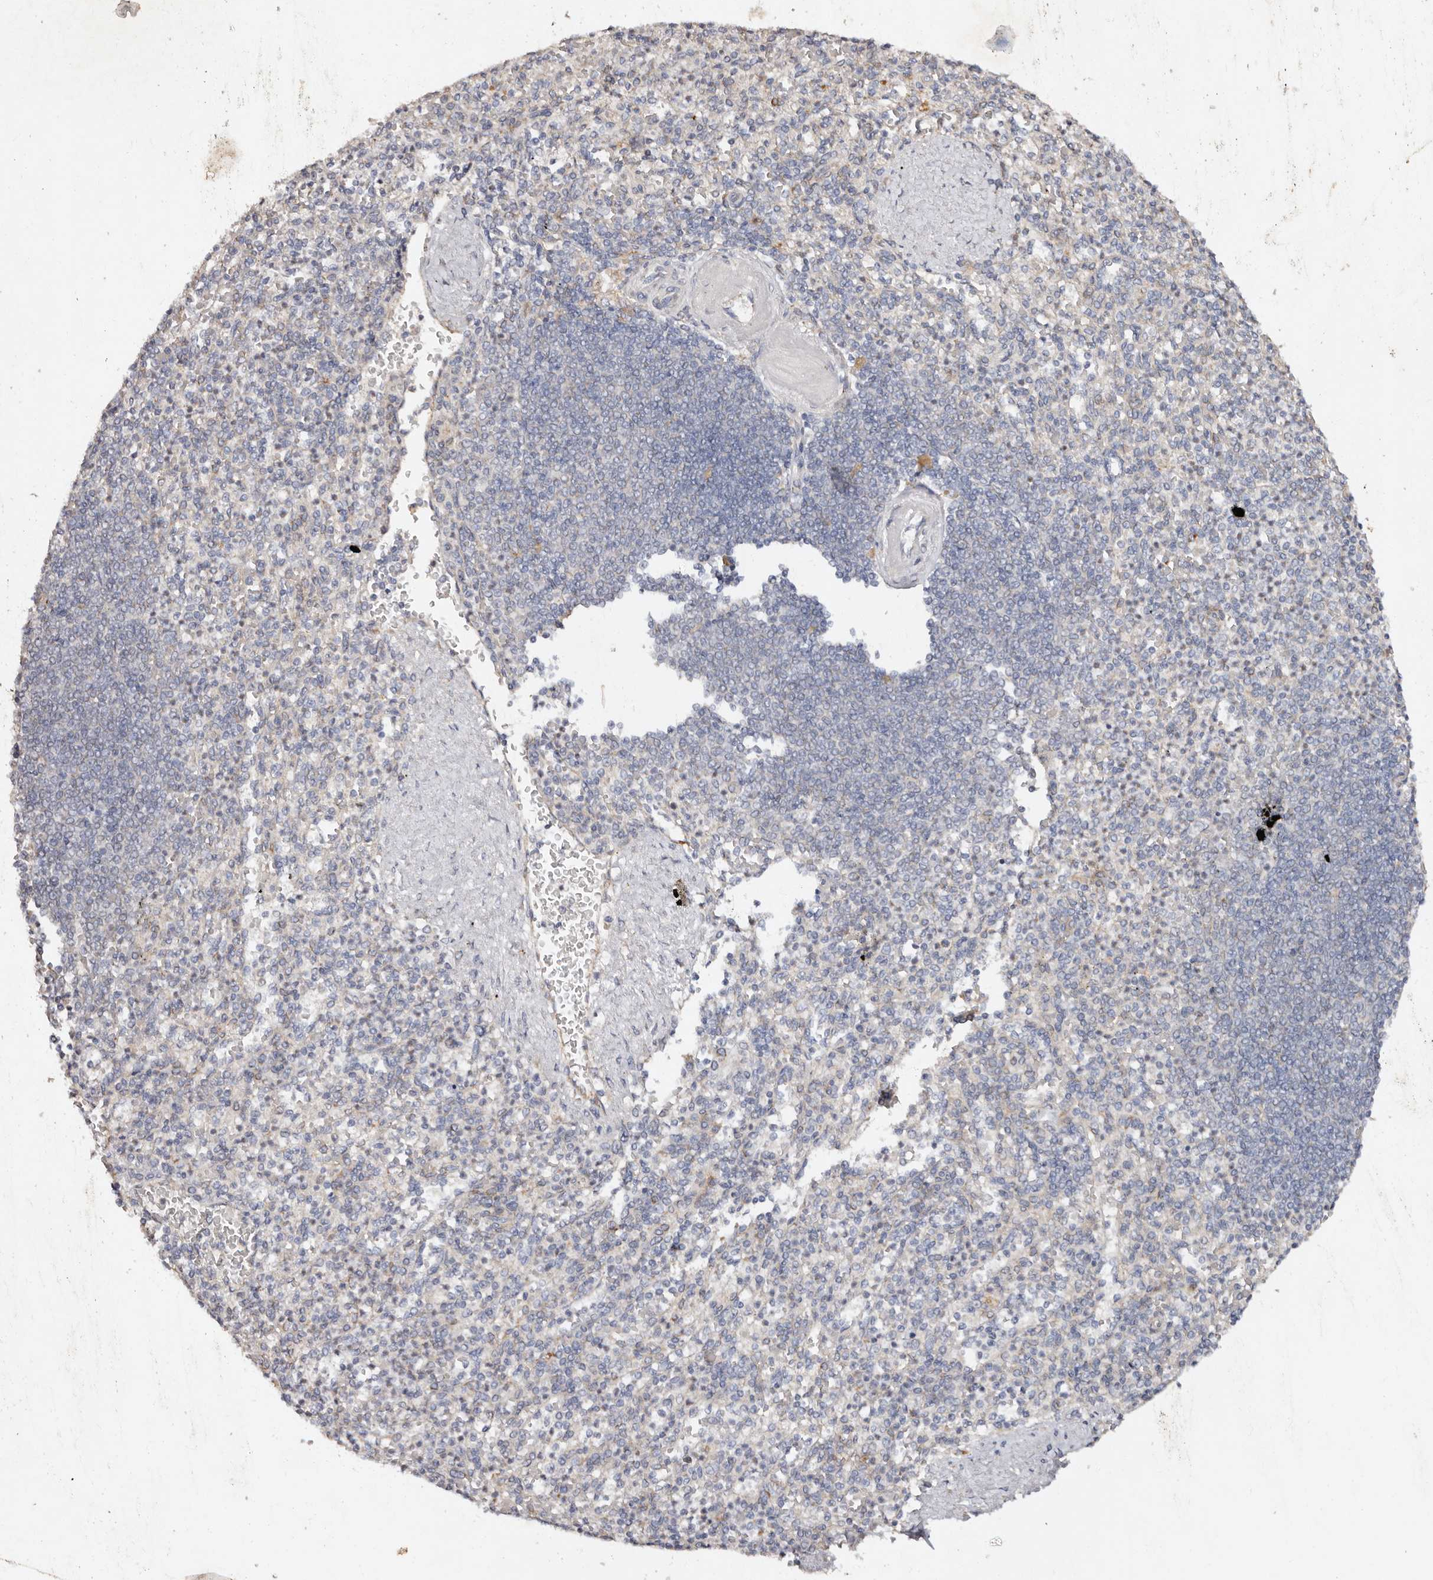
{"staining": {"intensity": "negative", "quantity": "none", "location": "none"}, "tissue": "spleen", "cell_type": "Cells in red pulp", "image_type": "normal", "snomed": [{"axis": "morphology", "description": "Normal tissue, NOS"}, {"axis": "topography", "description": "Spleen"}], "caption": "Spleen was stained to show a protein in brown. There is no significant staining in cells in red pulp. (DAB (3,3'-diaminobenzidine) immunohistochemistry (IHC) with hematoxylin counter stain).", "gene": "SERPINH1", "patient": {"sex": "female", "age": 74}}